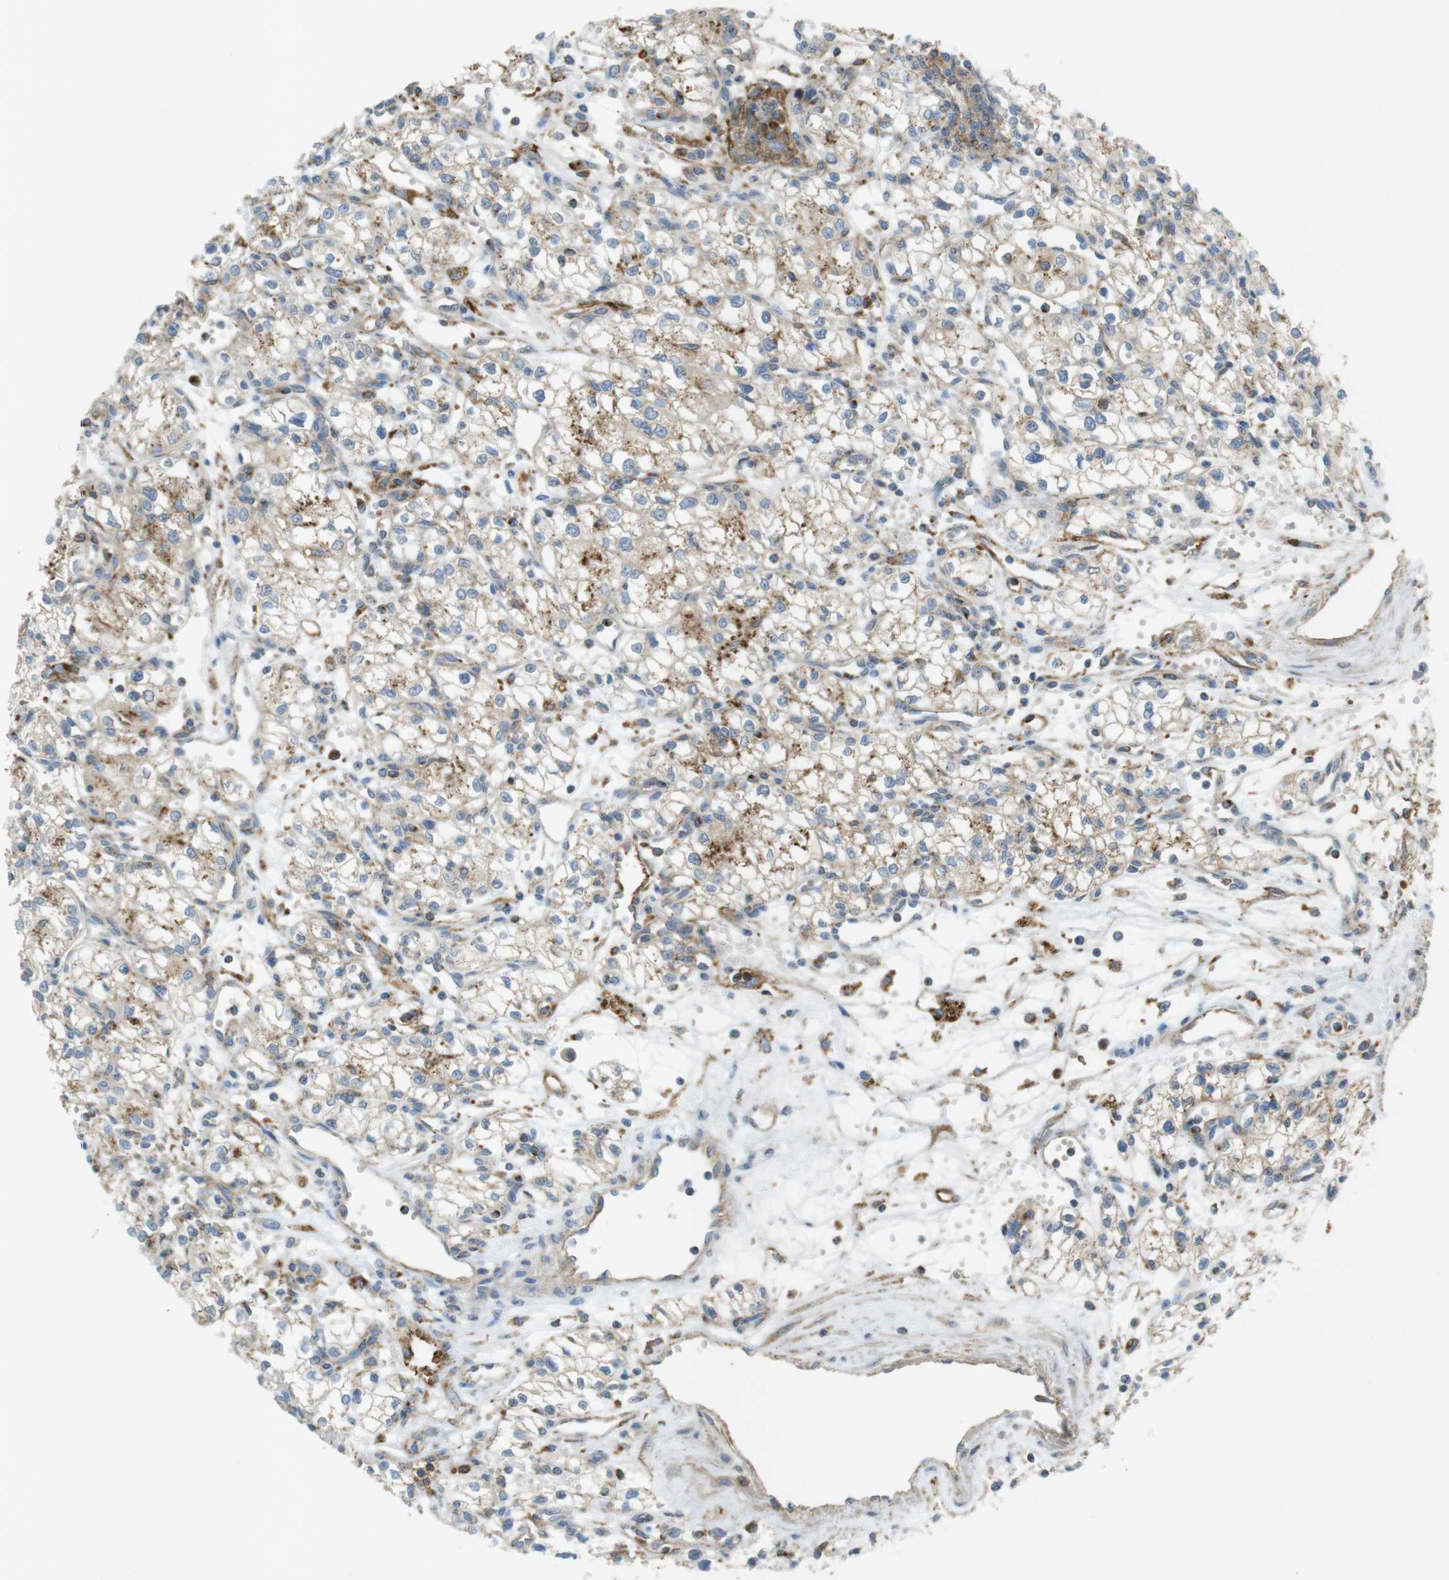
{"staining": {"intensity": "moderate", "quantity": "25%-75%", "location": "cytoplasmic/membranous"}, "tissue": "renal cancer", "cell_type": "Tumor cells", "image_type": "cancer", "snomed": [{"axis": "morphology", "description": "Normal tissue, NOS"}, {"axis": "morphology", "description": "Adenocarcinoma, NOS"}, {"axis": "topography", "description": "Kidney"}], "caption": "Immunohistochemical staining of human renal cancer (adenocarcinoma) demonstrates medium levels of moderate cytoplasmic/membranous protein positivity in approximately 25%-75% of tumor cells.", "gene": "LAMP1", "patient": {"sex": "male", "age": 59}}